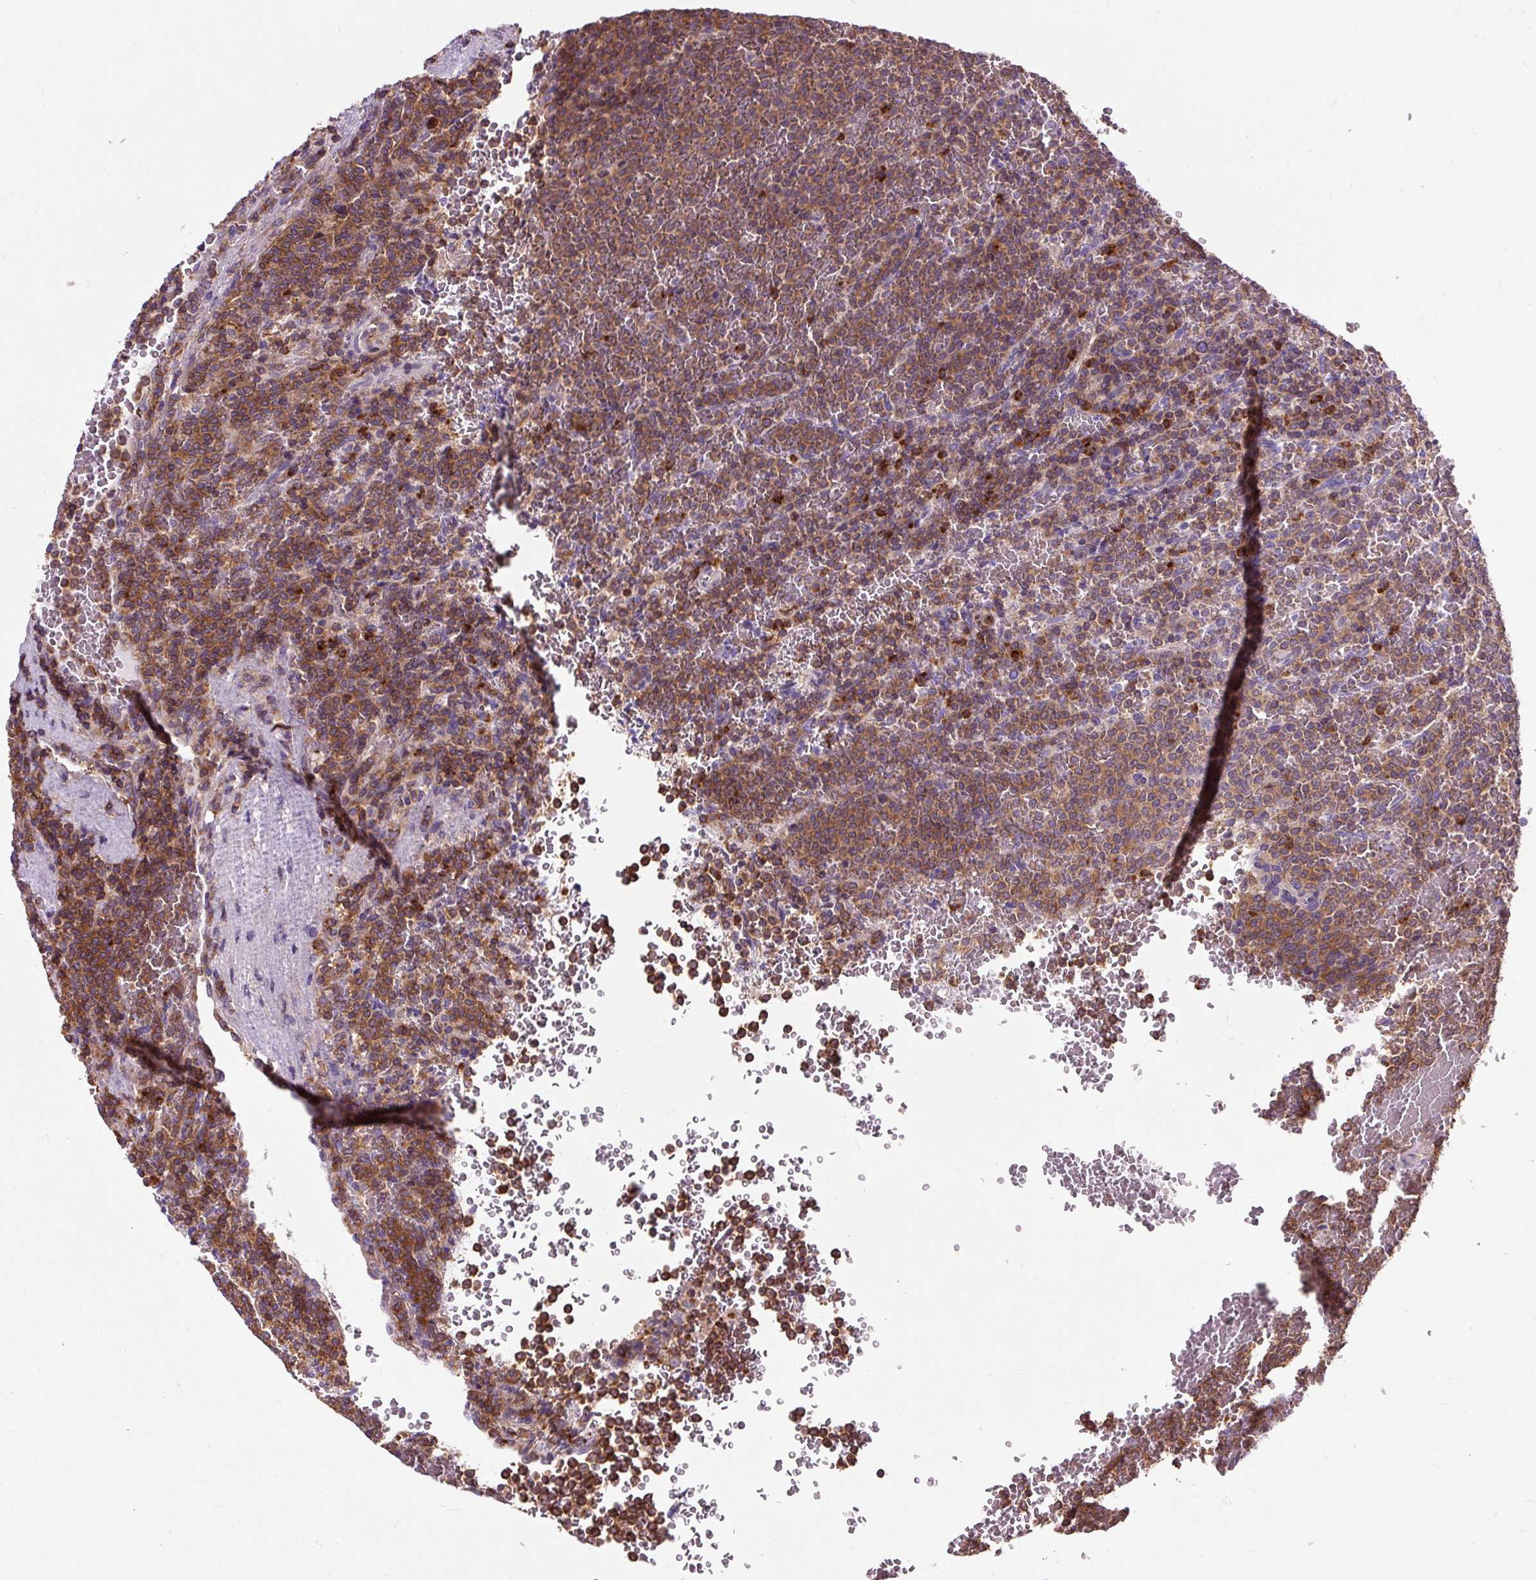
{"staining": {"intensity": "moderate", "quantity": ">75%", "location": "cytoplasmic/membranous"}, "tissue": "lymphoma", "cell_type": "Tumor cells", "image_type": "cancer", "snomed": [{"axis": "morphology", "description": "Malignant lymphoma, non-Hodgkin's type, Low grade"}, {"axis": "topography", "description": "Spleen"}], "caption": "Low-grade malignant lymphoma, non-Hodgkin's type was stained to show a protein in brown. There is medium levels of moderate cytoplasmic/membranous positivity in about >75% of tumor cells.", "gene": "CISD3", "patient": {"sex": "male", "age": 60}}